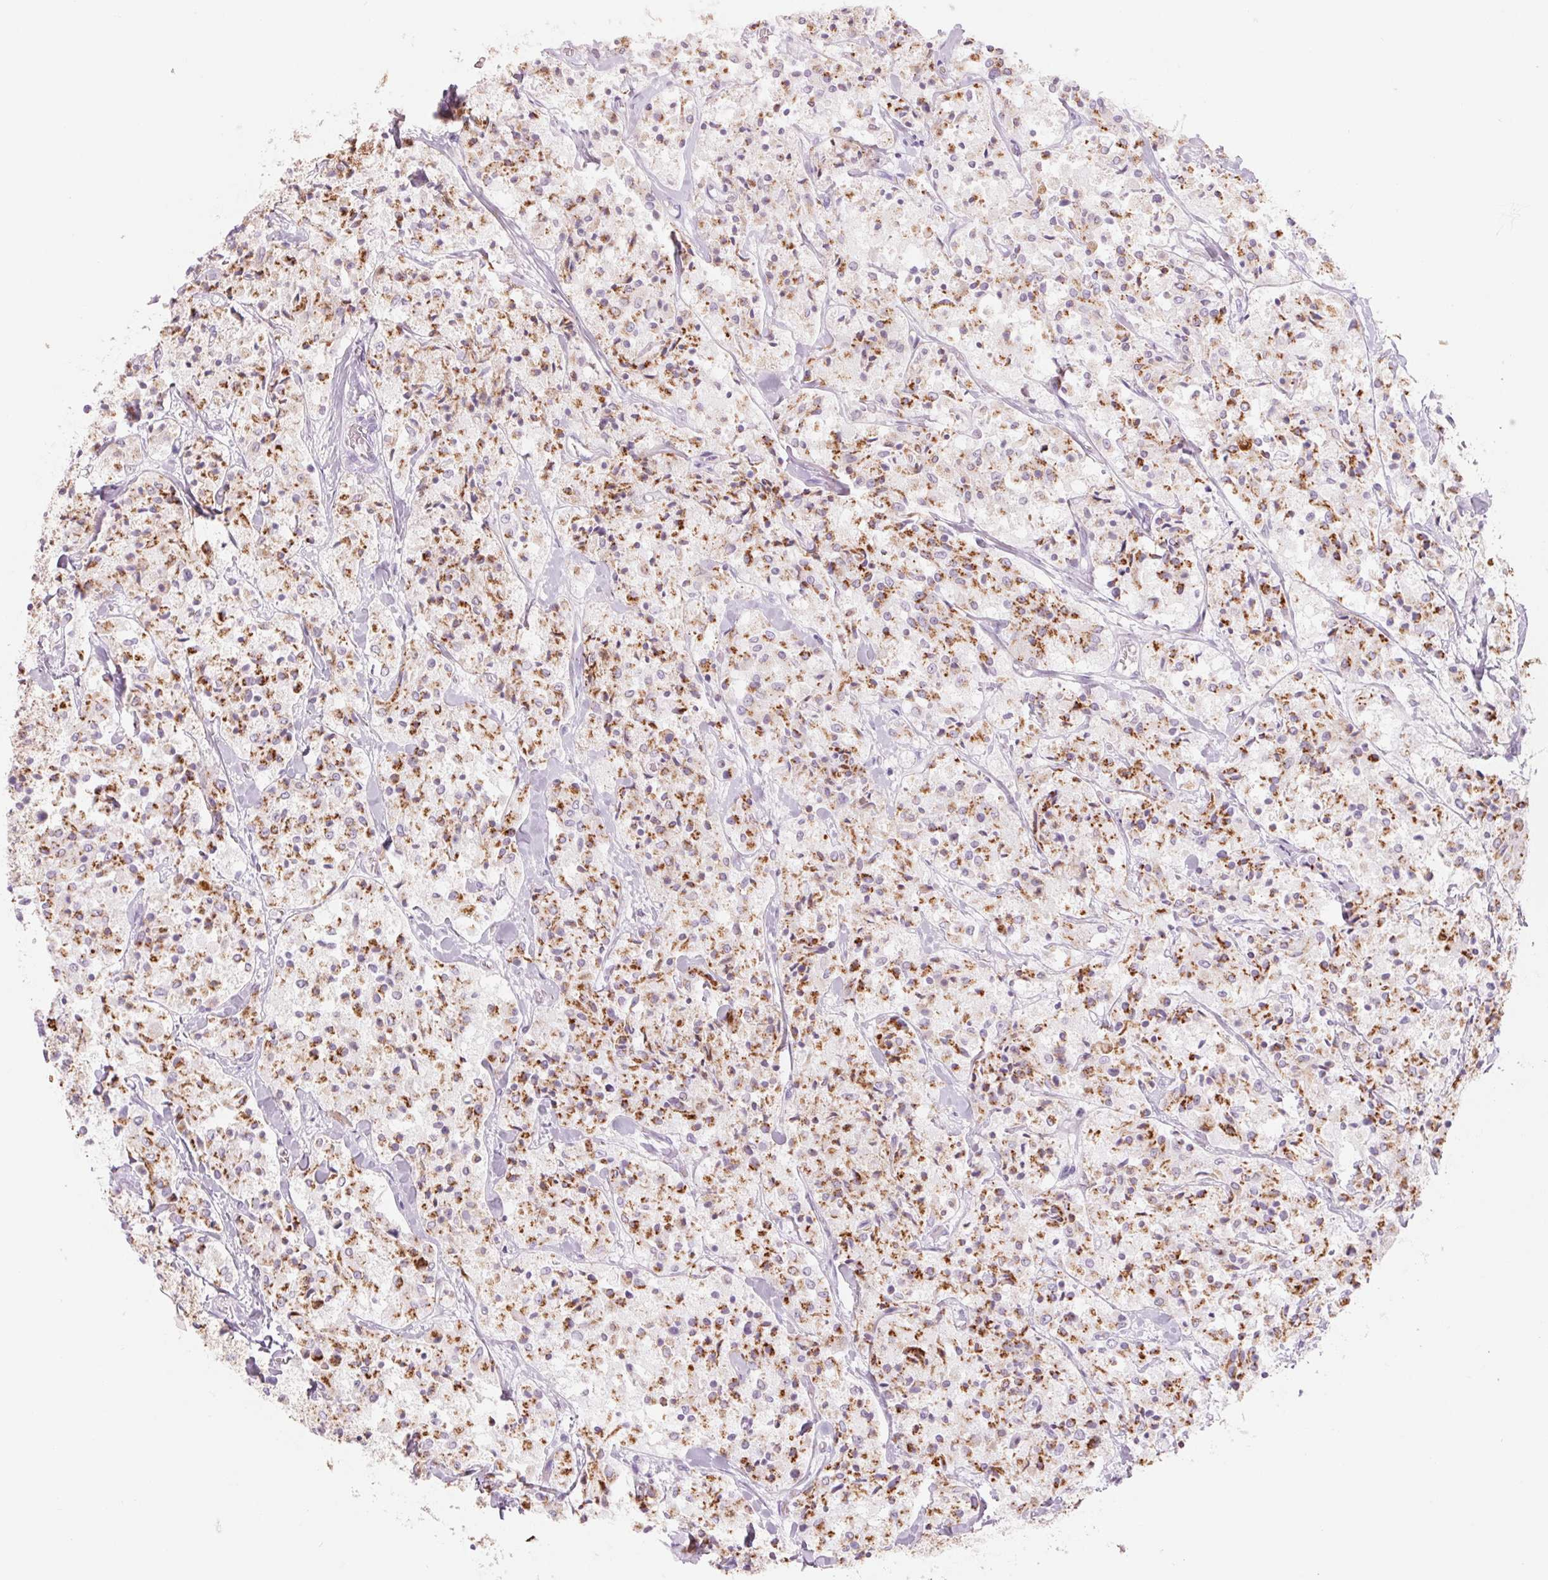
{"staining": {"intensity": "strong", "quantity": ">75%", "location": "cytoplasmic/membranous"}, "tissue": "carcinoid", "cell_type": "Tumor cells", "image_type": "cancer", "snomed": [{"axis": "morphology", "description": "Carcinoid, malignant, NOS"}, {"axis": "topography", "description": "Lung"}], "caption": "Carcinoid stained with a protein marker displays strong staining in tumor cells.", "gene": "GALNT7", "patient": {"sex": "male", "age": 71}}